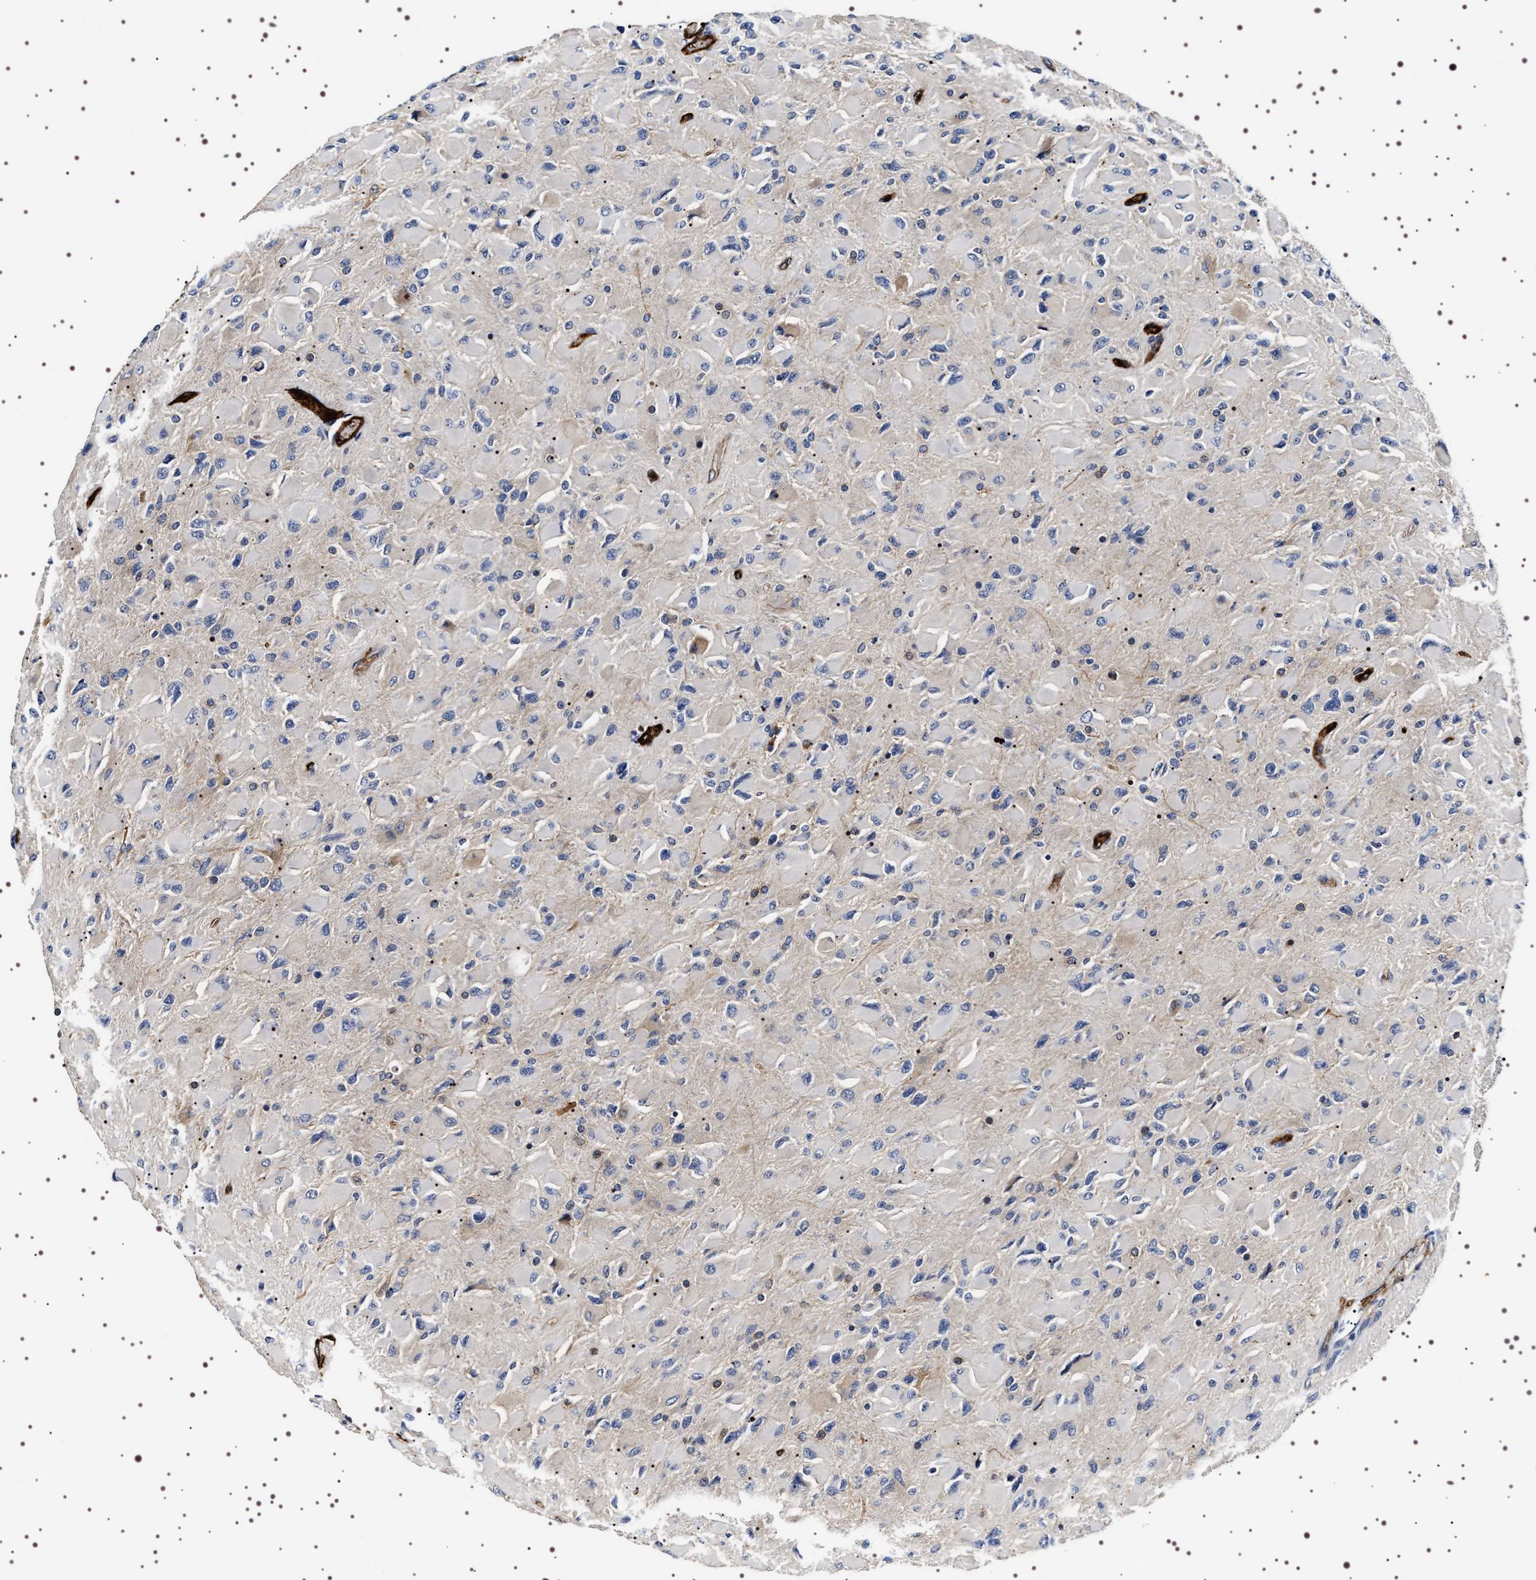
{"staining": {"intensity": "negative", "quantity": "none", "location": "none"}, "tissue": "glioma", "cell_type": "Tumor cells", "image_type": "cancer", "snomed": [{"axis": "morphology", "description": "Glioma, malignant, High grade"}, {"axis": "topography", "description": "Cerebral cortex"}], "caption": "Tumor cells show no significant protein positivity in malignant glioma (high-grade).", "gene": "ALPL", "patient": {"sex": "female", "age": 36}}